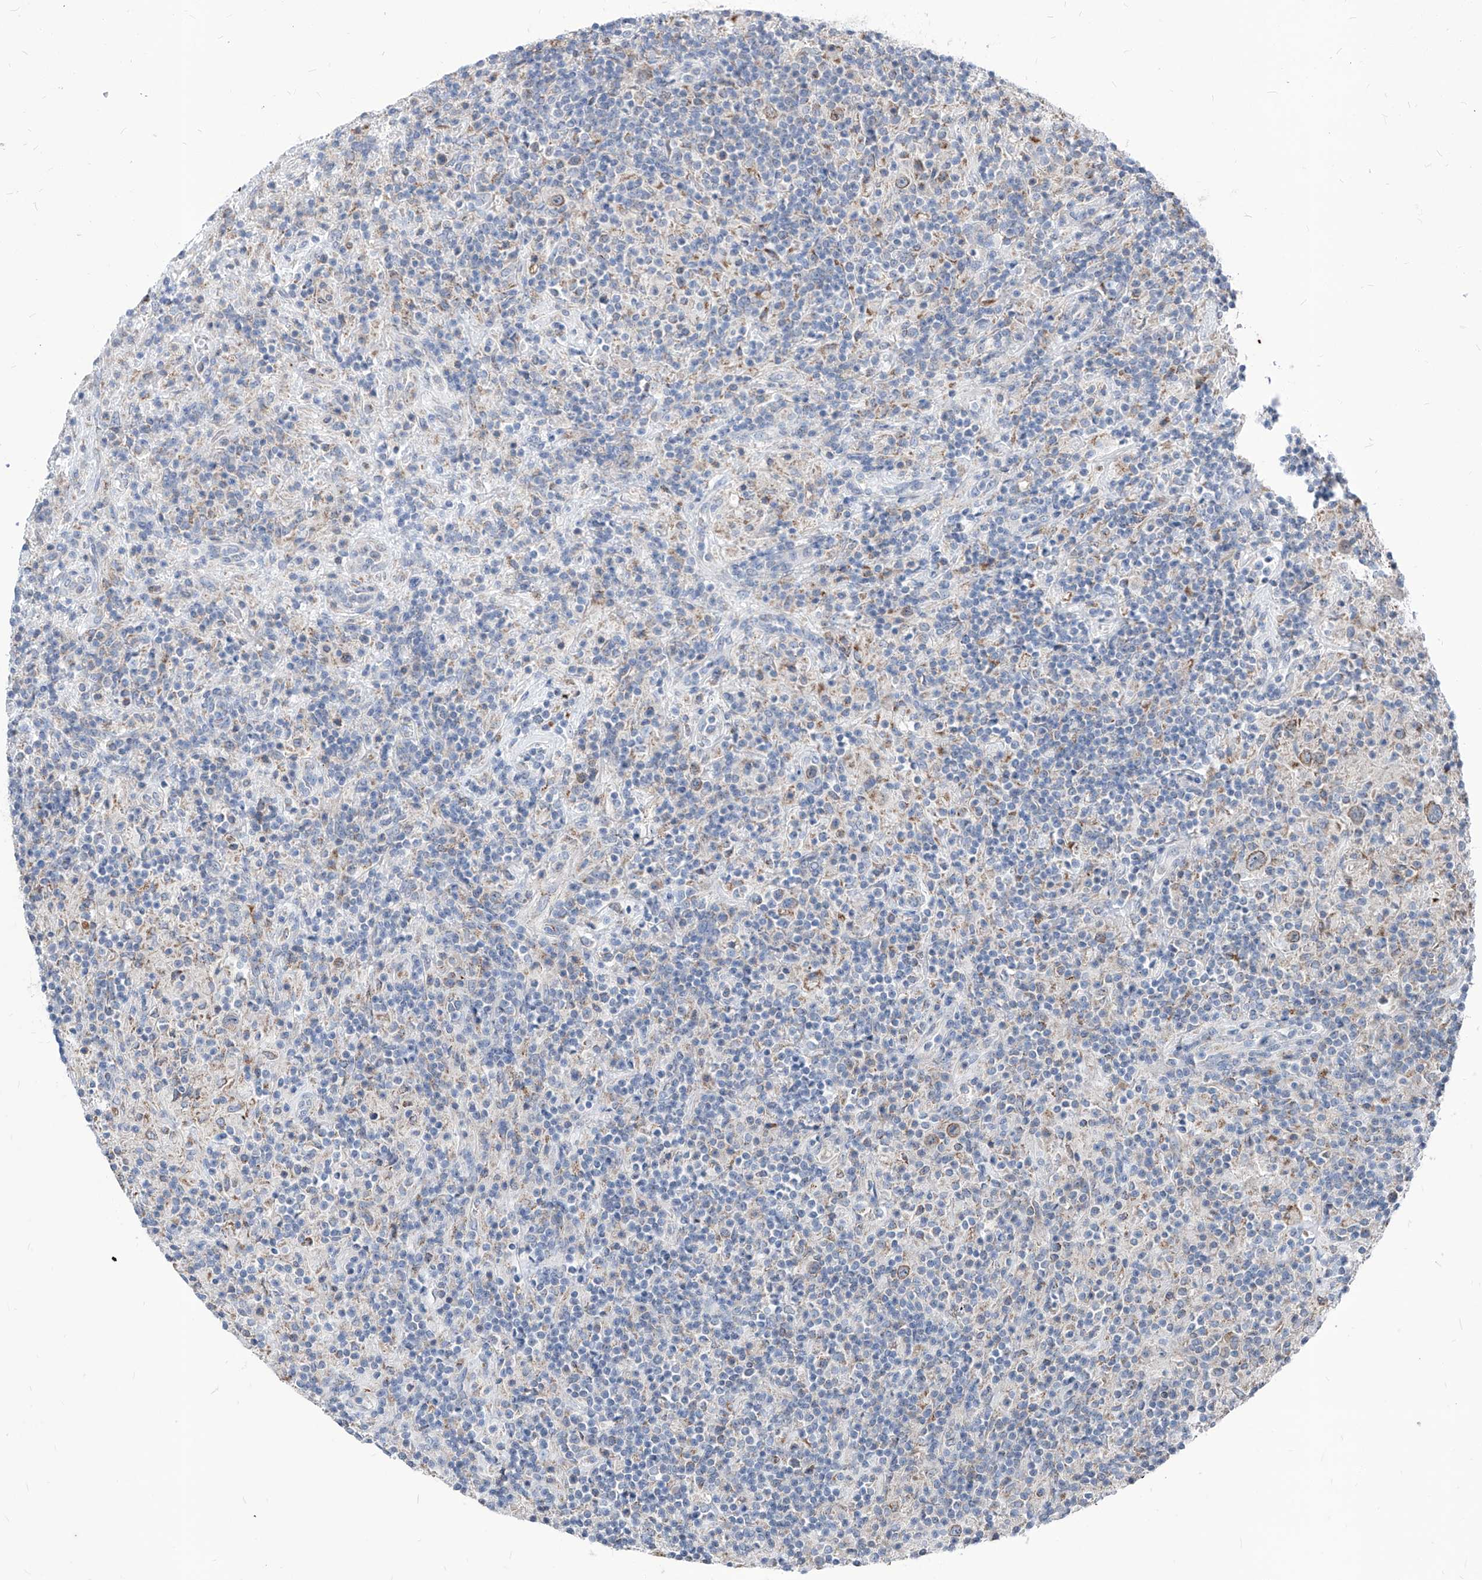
{"staining": {"intensity": "weak", "quantity": ">75%", "location": "cytoplasmic/membranous"}, "tissue": "lymphoma", "cell_type": "Tumor cells", "image_type": "cancer", "snomed": [{"axis": "morphology", "description": "Hodgkin's disease, NOS"}, {"axis": "topography", "description": "Lymph node"}], "caption": "Hodgkin's disease stained with immunohistochemistry (IHC) exhibits weak cytoplasmic/membranous positivity in about >75% of tumor cells.", "gene": "AGPS", "patient": {"sex": "male", "age": 70}}